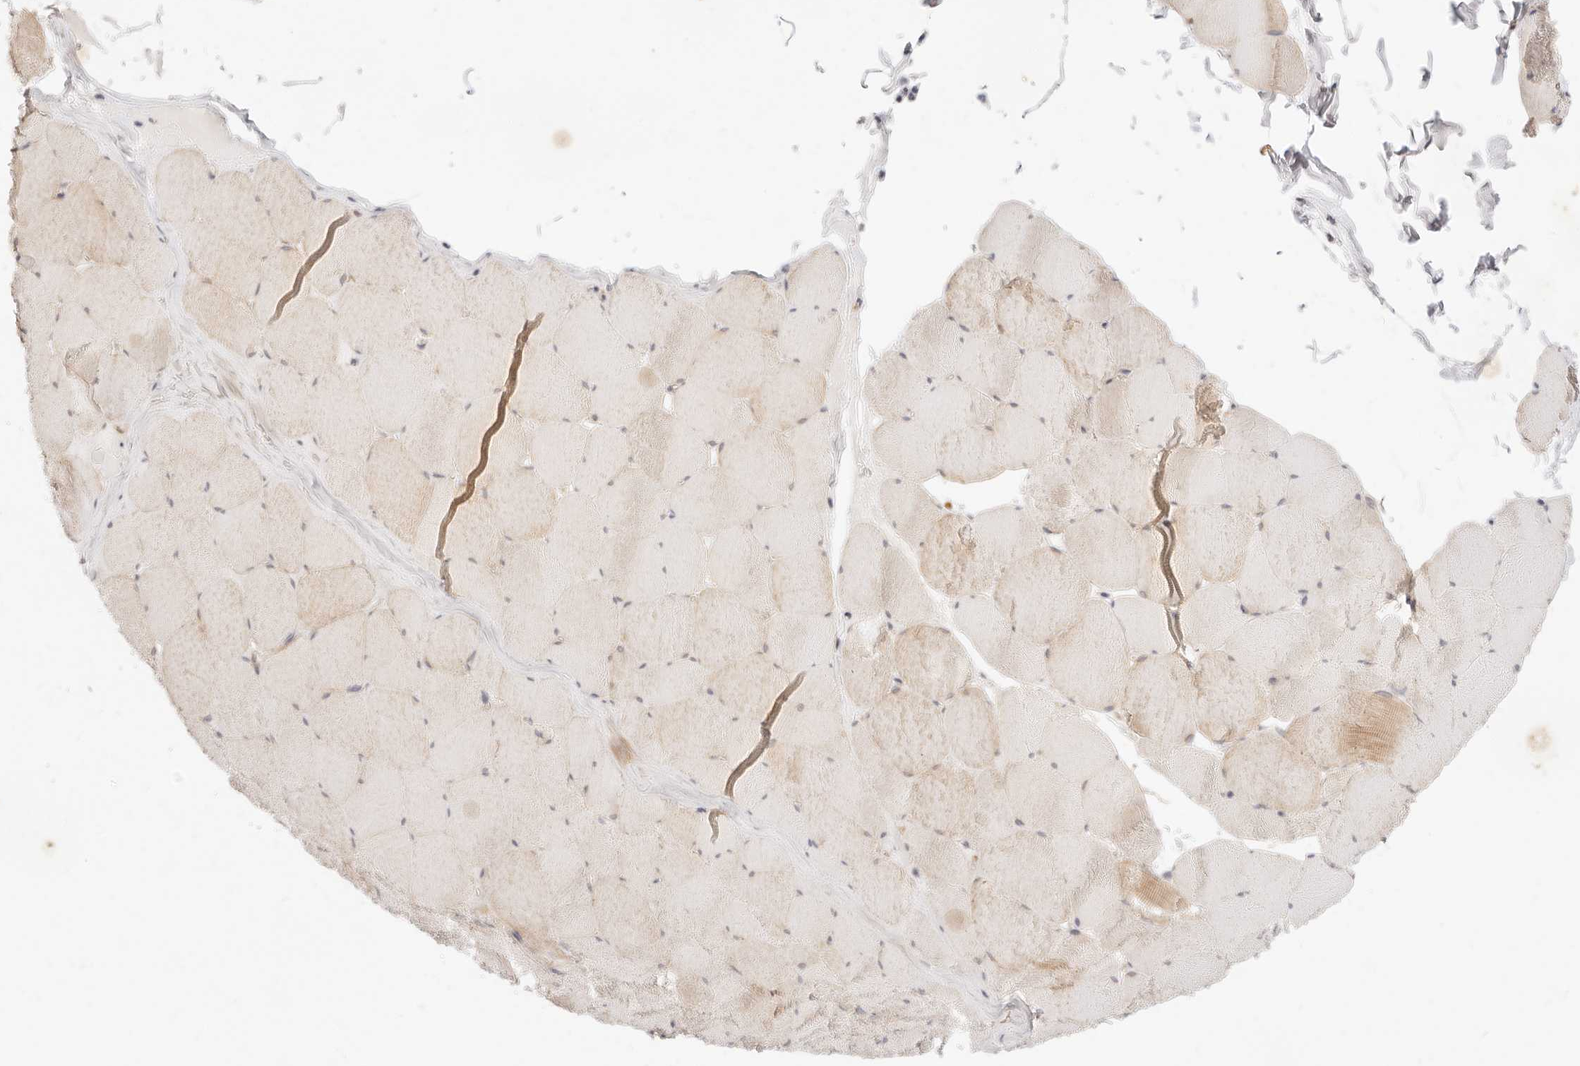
{"staining": {"intensity": "weak", "quantity": "25%-75%", "location": "cytoplasmic/membranous"}, "tissue": "skeletal muscle", "cell_type": "Myocytes", "image_type": "normal", "snomed": [{"axis": "morphology", "description": "Normal tissue, NOS"}, {"axis": "topography", "description": "Skeletal muscle"}], "caption": "A brown stain labels weak cytoplasmic/membranous expression of a protein in myocytes of benign skeletal muscle.", "gene": "UBXN10", "patient": {"sex": "male", "age": 62}}